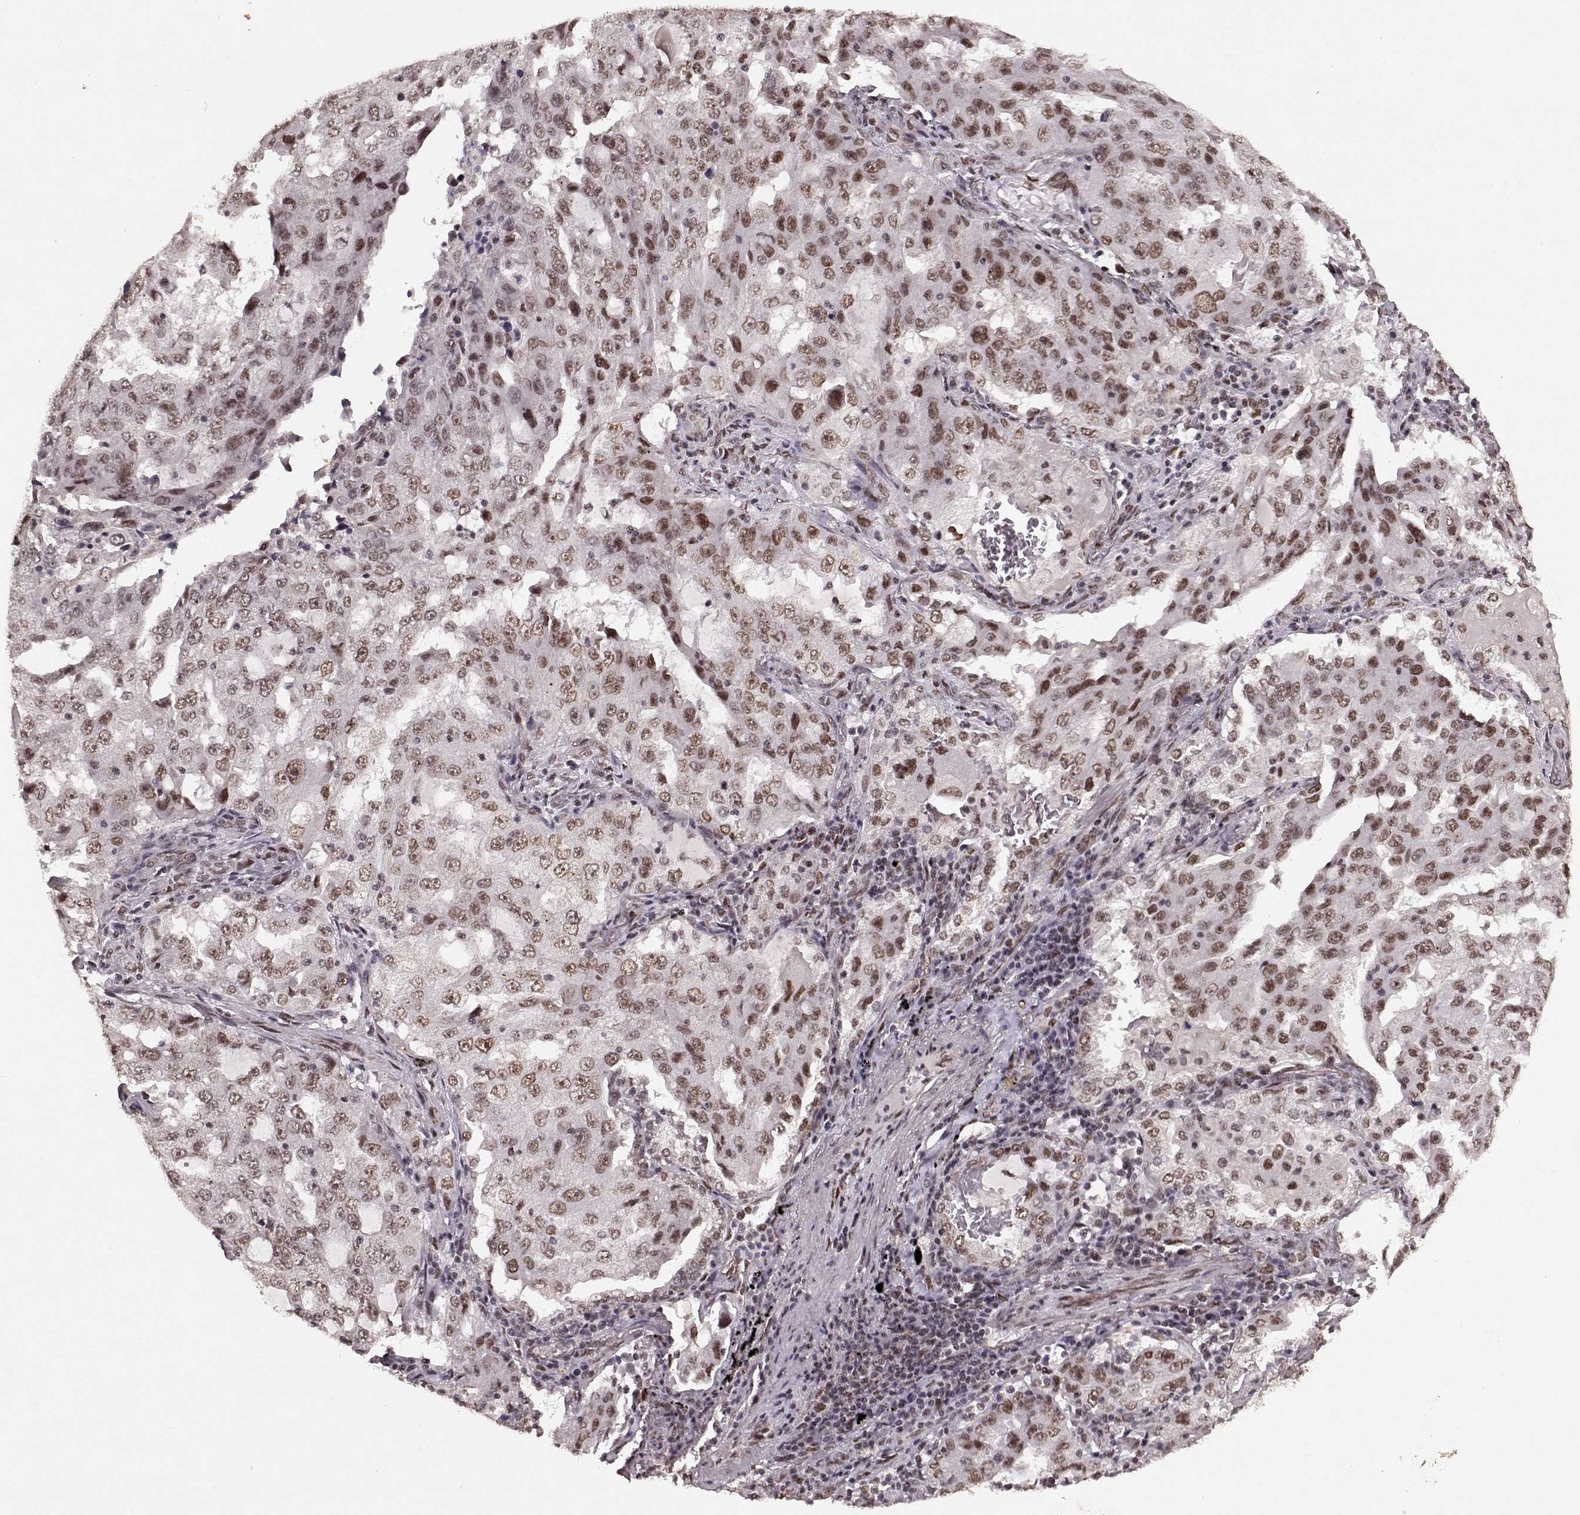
{"staining": {"intensity": "weak", "quantity": ">75%", "location": "nuclear"}, "tissue": "lung cancer", "cell_type": "Tumor cells", "image_type": "cancer", "snomed": [{"axis": "morphology", "description": "Adenocarcinoma, NOS"}, {"axis": "topography", "description": "Lung"}], "caption": "High-power microscopy captured an immunohistochemistry (IHC) image of lung adenocarcinoma, revealing weak nuclear staining in approximately >75% of tumor cells.", "gene": "RRAGD", "patient": {"sex": "female", "age": 61}}